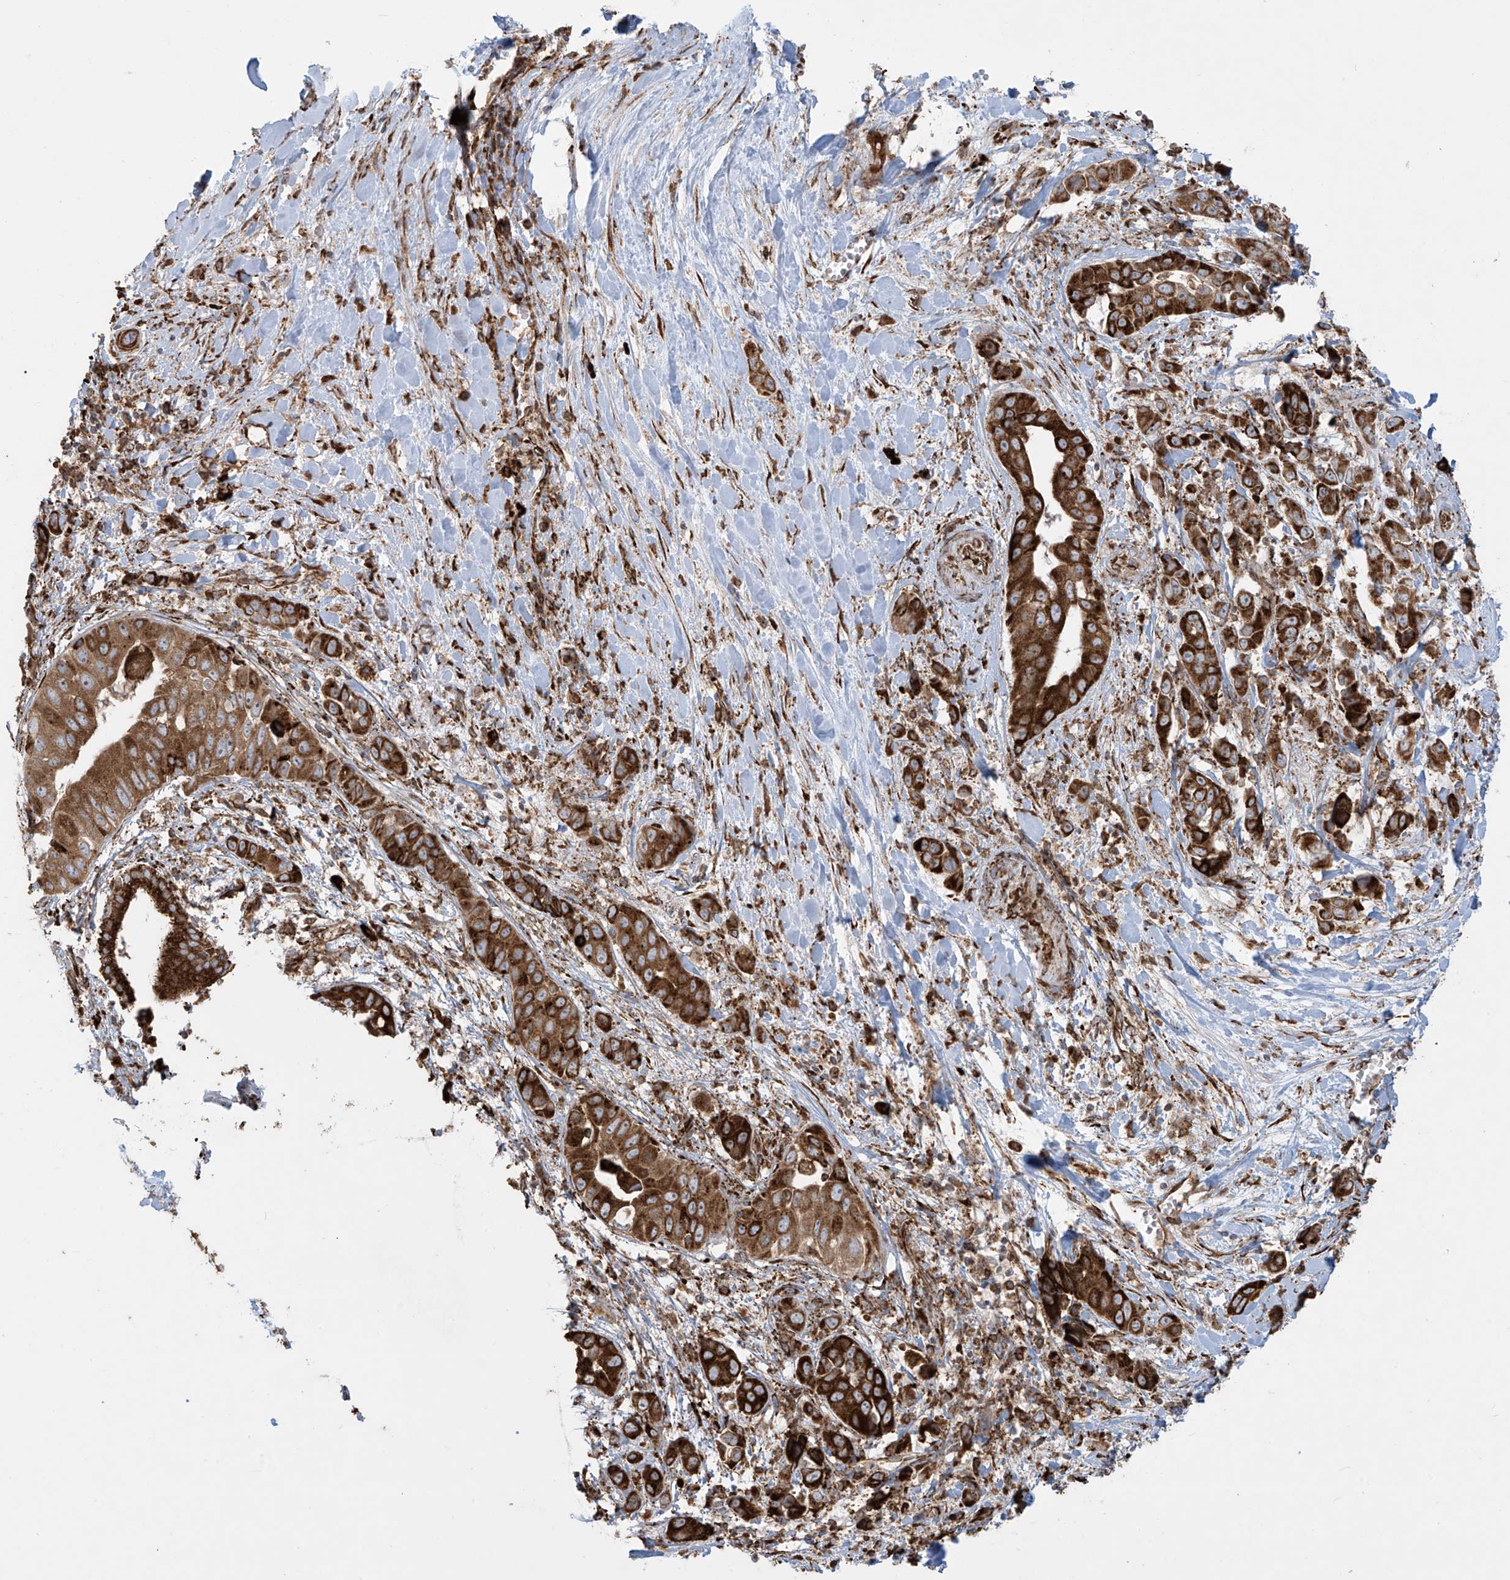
{"staining": {"intensity": "strong", "quantity": ">75%", "location": "cytoplasmic/membranous"}, "tissue": "liver cancer", "cell_type": "Tumor cells", "image_type": "cancer", "snomed": [{"axis": "morphology", "description": "Cholangiocarcinoma"}, {"axis": "topography", "description": "Liver"}], "caption": "Protein expression analysis of cholangiocarcinoma (liver) displays strong cytoplasmic/membranous staining in about >75% of tumor cells.", "gene": "MX1", "patient": {"sex": "female", "age": 52}}